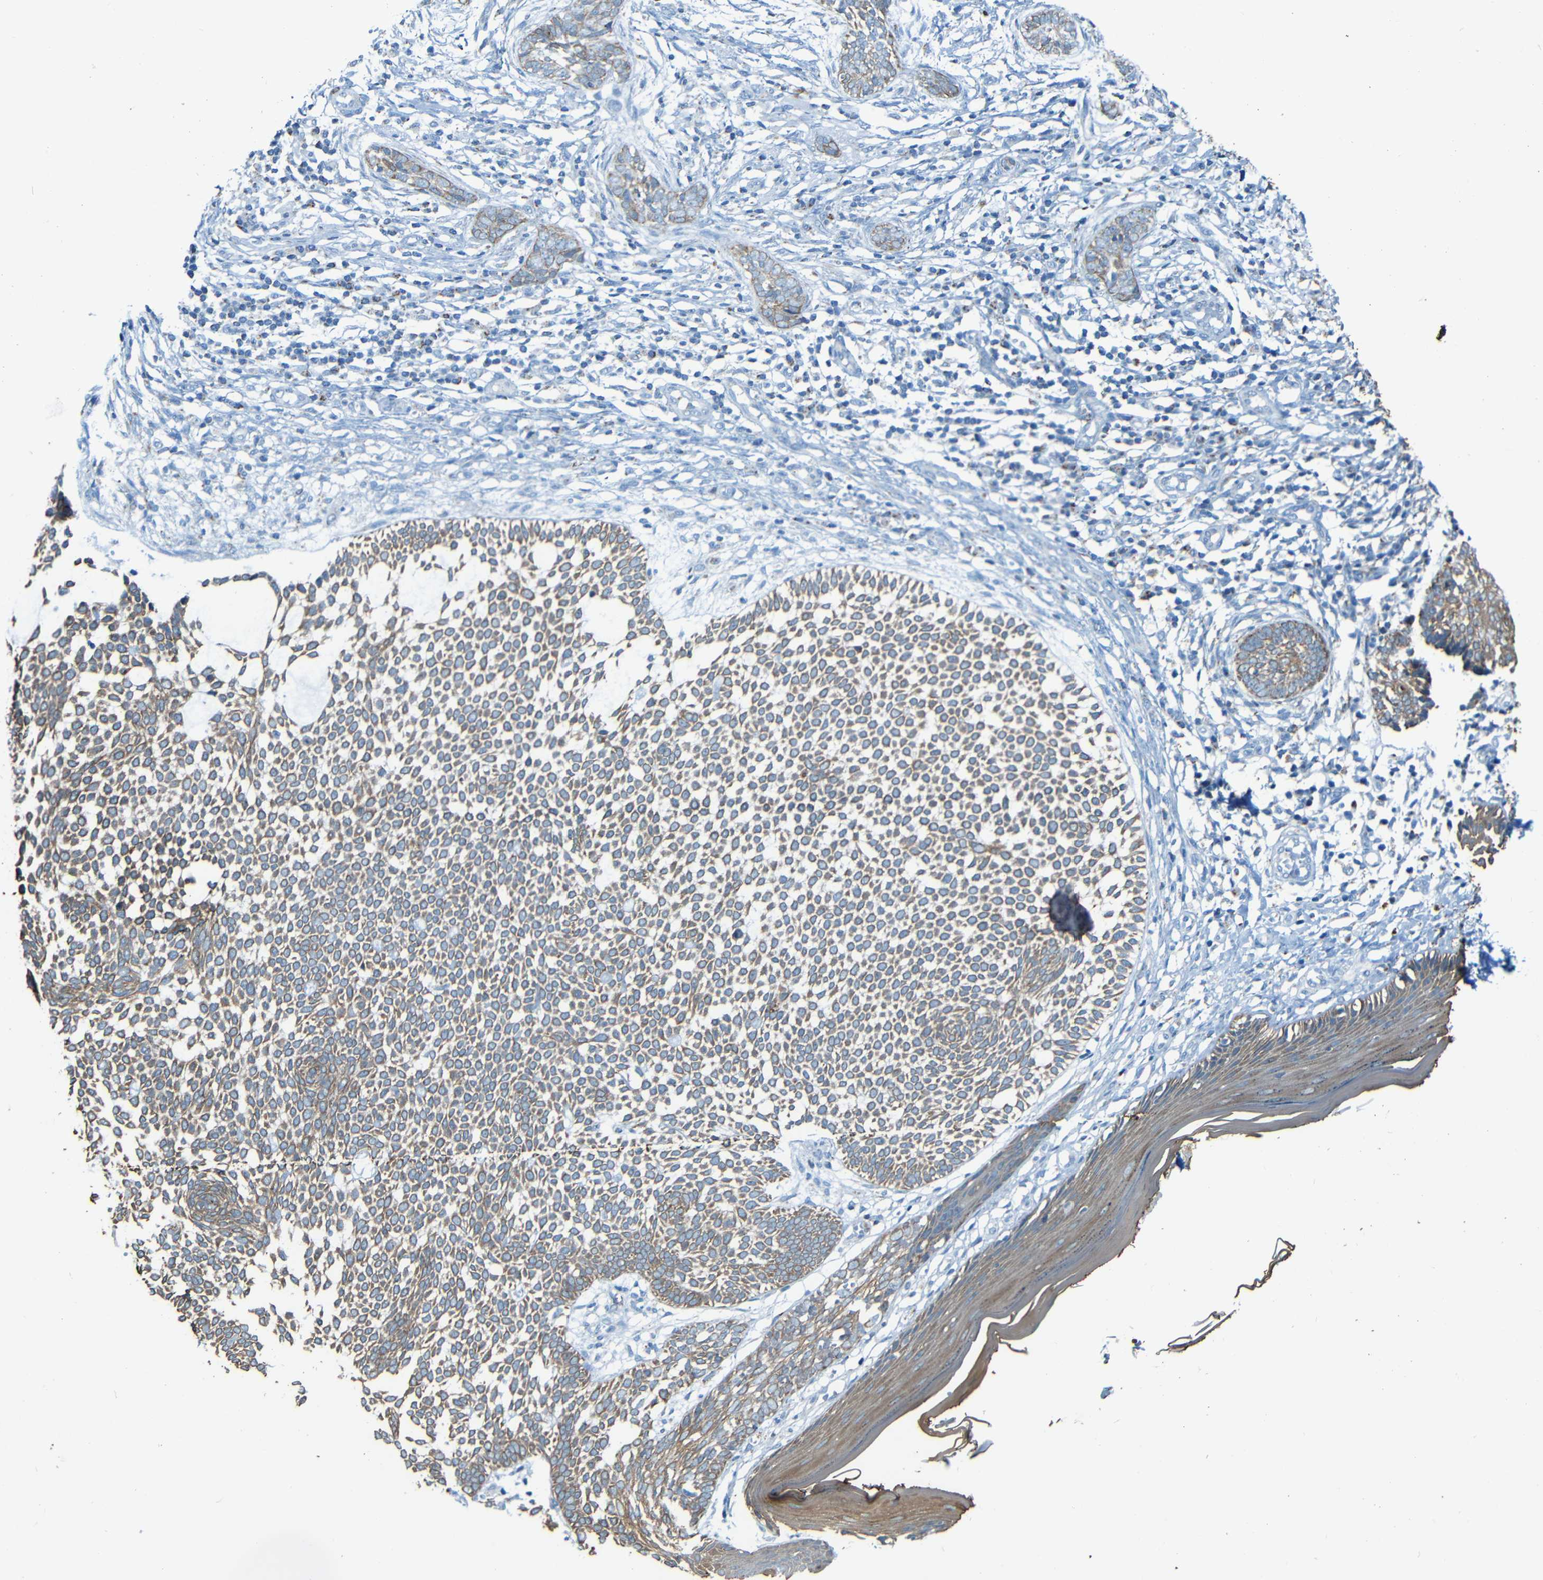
{"staining": {"intensity": "moderate", "quantity": ">75%", "location": "cytoplasmic/membranous"}, "tissue": "skin cancer", "cell_type": "Tumor cells", "image_type": "cancer", "snomed": [{"axis": "morphology", "description": "Basal cell carcinoma"}, {"axis": "topography", "description": "Skin"}], "caption": "Immunohistochemical staining of human skin cancer shows moderate cytoplasmic/membranous protein expression in approximately >75% of tumor cells.", "gene": "WSCD2", "patient": {"sex": "male", "age": 87}}